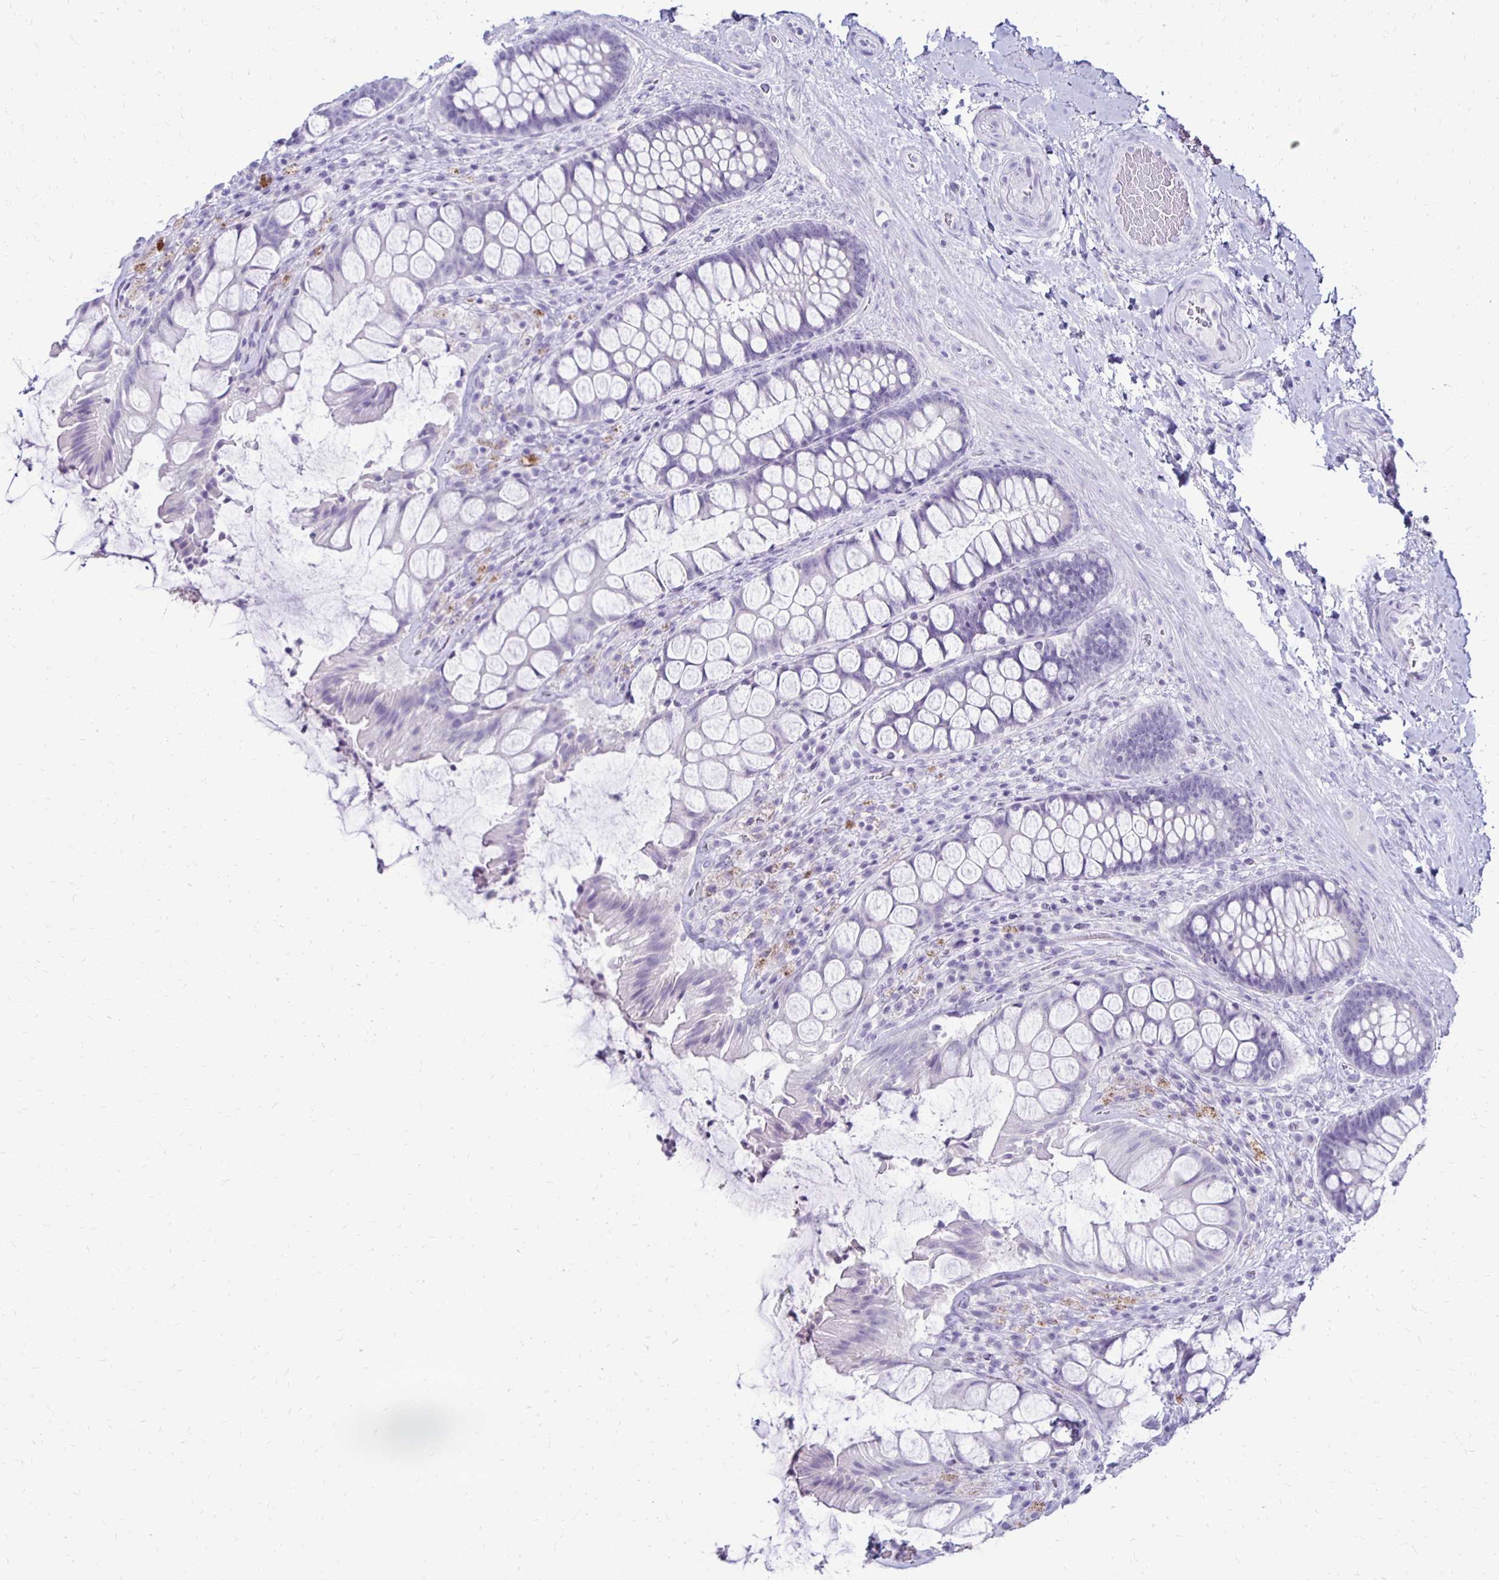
{"staining": {"intensity": "negative", "quantity": "none", "location": "none"}, "tissue": "rectum", "cell_type": "Glandular cells", "image_type": "normal", "snomed": [{"axis": "morphology", "description": "Normal tissue, NOS"}, {"axis": "topography", "description": "Rectum"}], "caption": "Immunohistochemical staining of unremarkable human rectum reveals no significant positivity in glandular cells.", "gene": "RYR1", "patient": {"sex": "female", "age": 58}}